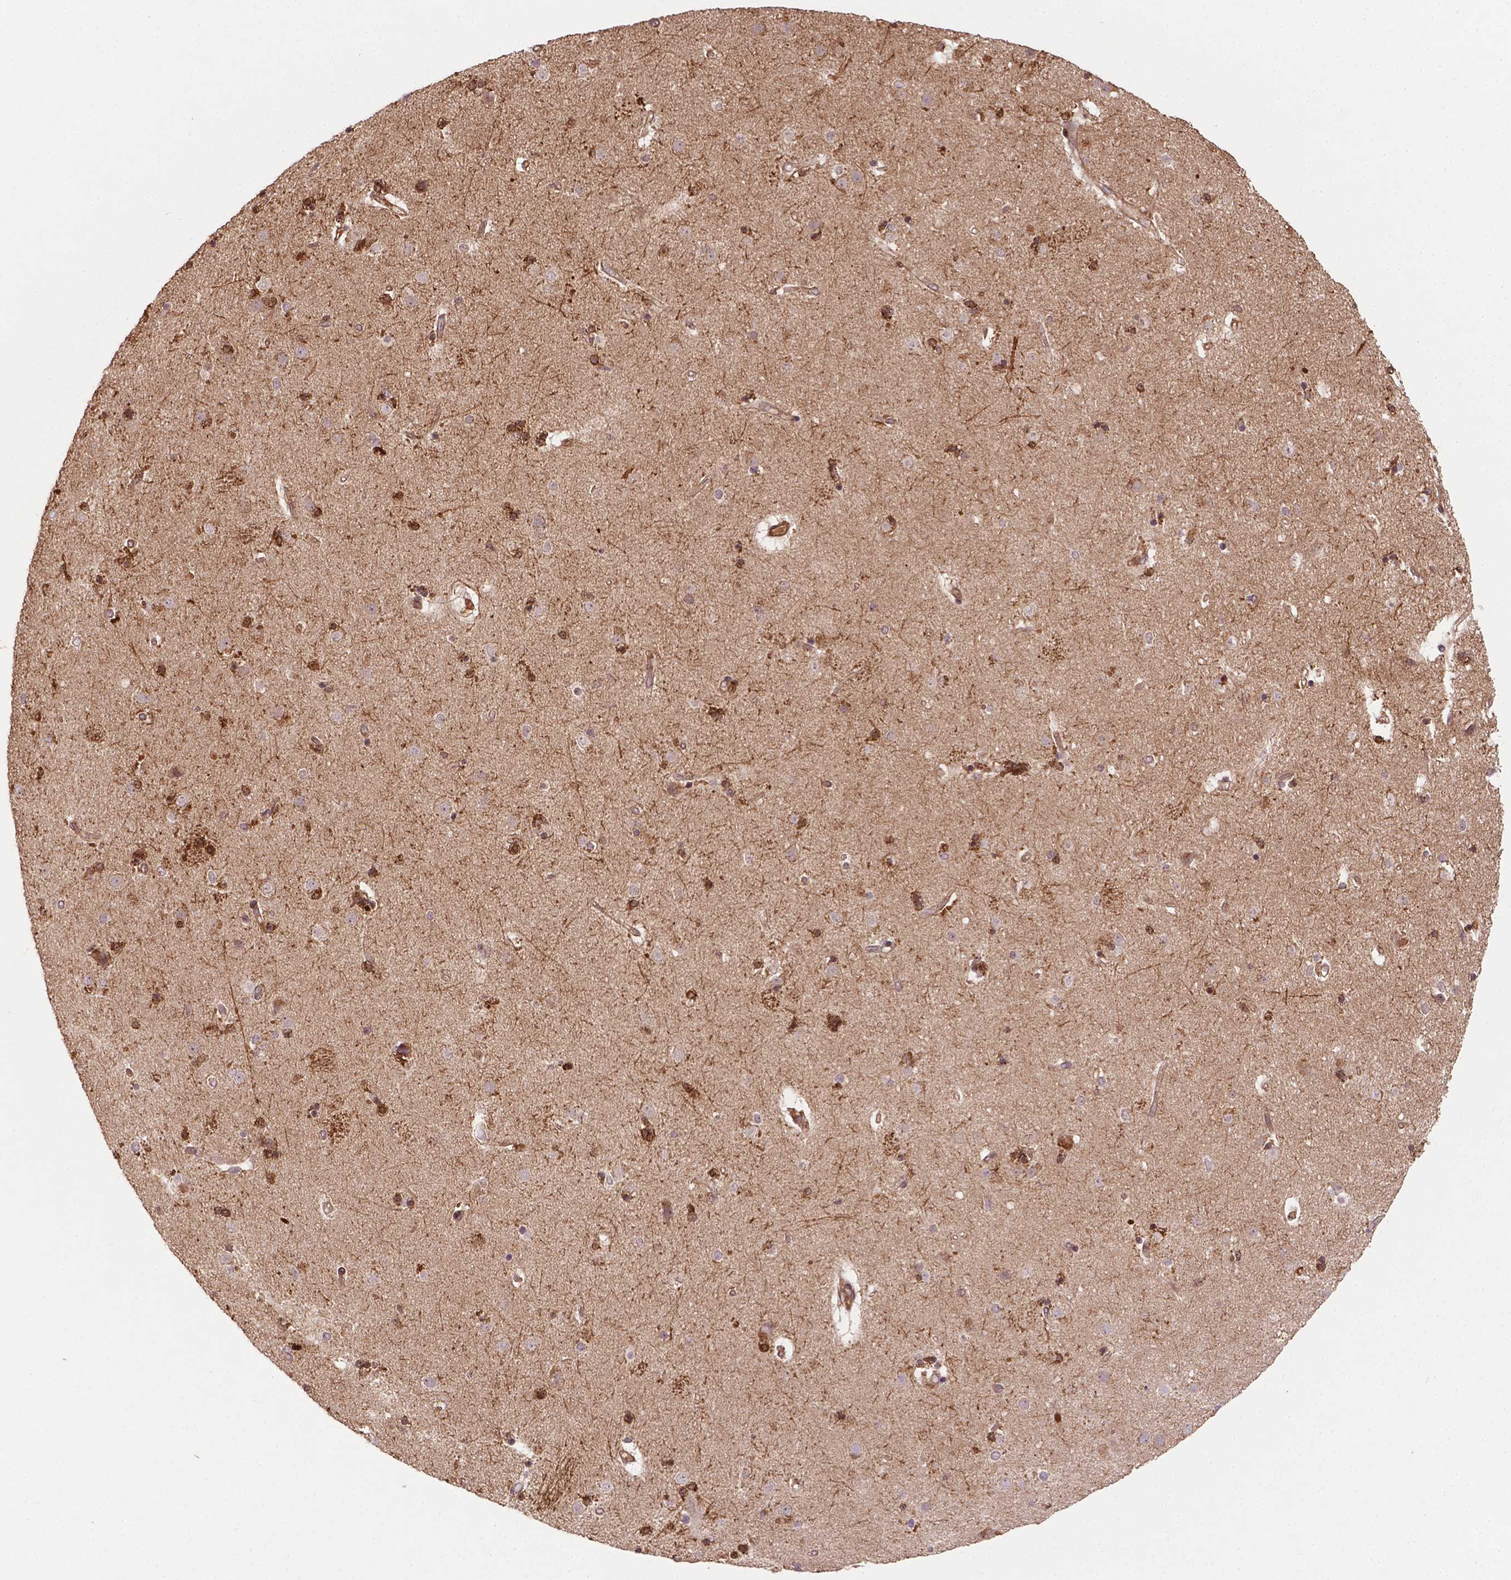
{"staining": {"intensity": "moderate", "quantity": "<25%", "location": "cytoplasmic/membranous,nuclear"}, "tissue": "caudate", "cell_type": "Glial cells", "image_type": "normal", "snomed": [{"axis": "morphology", "description": "Normal tissue, NOS"}, {"axis": "topography", "description": "Lateral ventricle wall"}], "caption": "Benign caudate demonstrates moderate cytoplasmic/membranous,nuclear staining in approximately <25% of glial cells.", "gene": "ZMYND19", "patient": {"sex": "female", "age": 71}}